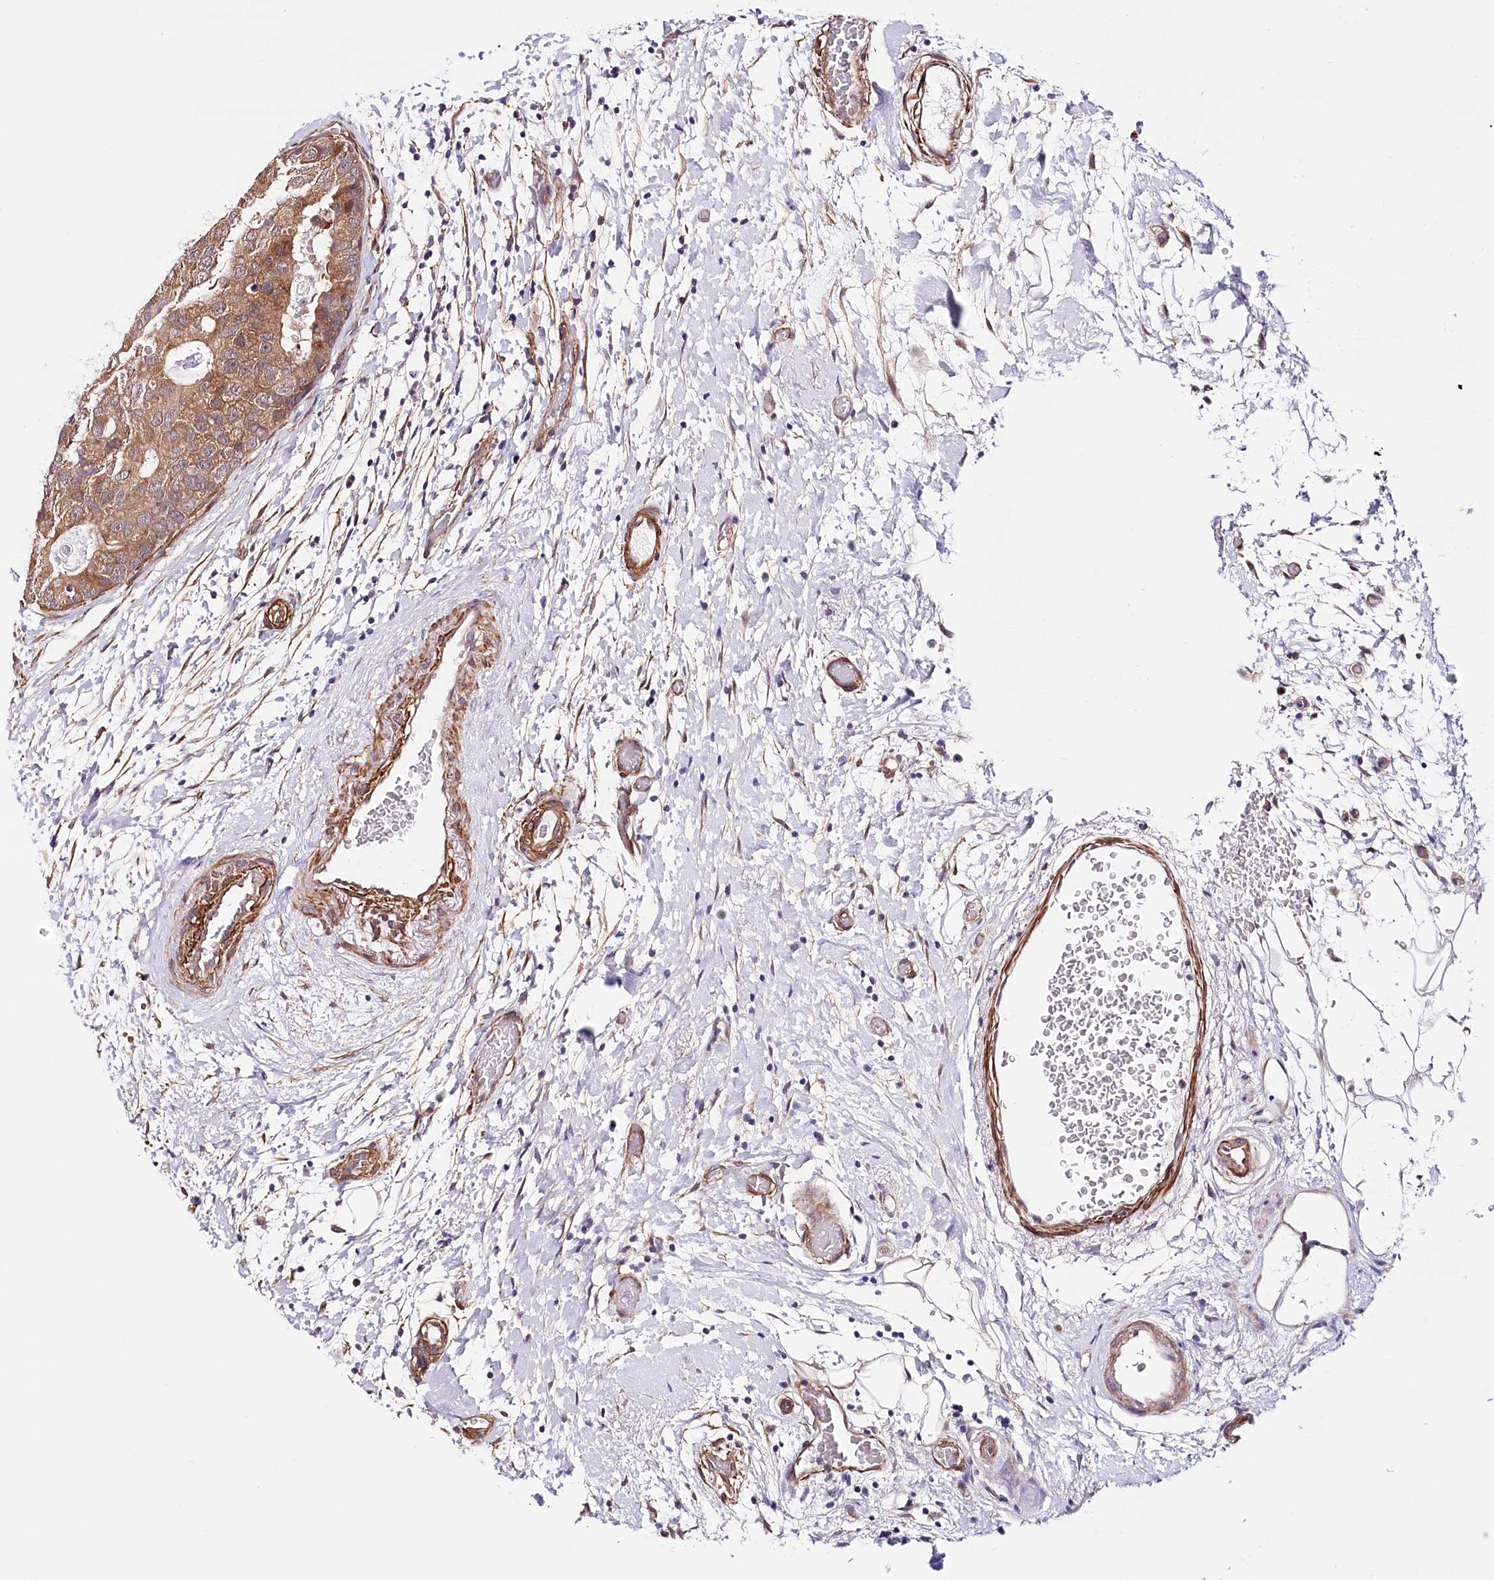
{"staining": {"intensity": "moderate", "quantity": ">75%", "location": "cytoplasmic/membranous"}, "tissue": "breast cancer", "cell_type": "Tumor cells", "image_type": "cancer", "snomed": [{"axis": "morphology", "description": "Duct carcinoma"}, {"axis": "topography", "description": "Breast"}], "caption": "Approximately >75% of tumor cells in breast cancer (intraductal carcinoma) demonstrate moderate cytoplasmic/membranous protein expression as visualized by brown immunohistochemical staining.", "gene": "PPP2R5B", "patient": {"sex": "female", "age": 62}}